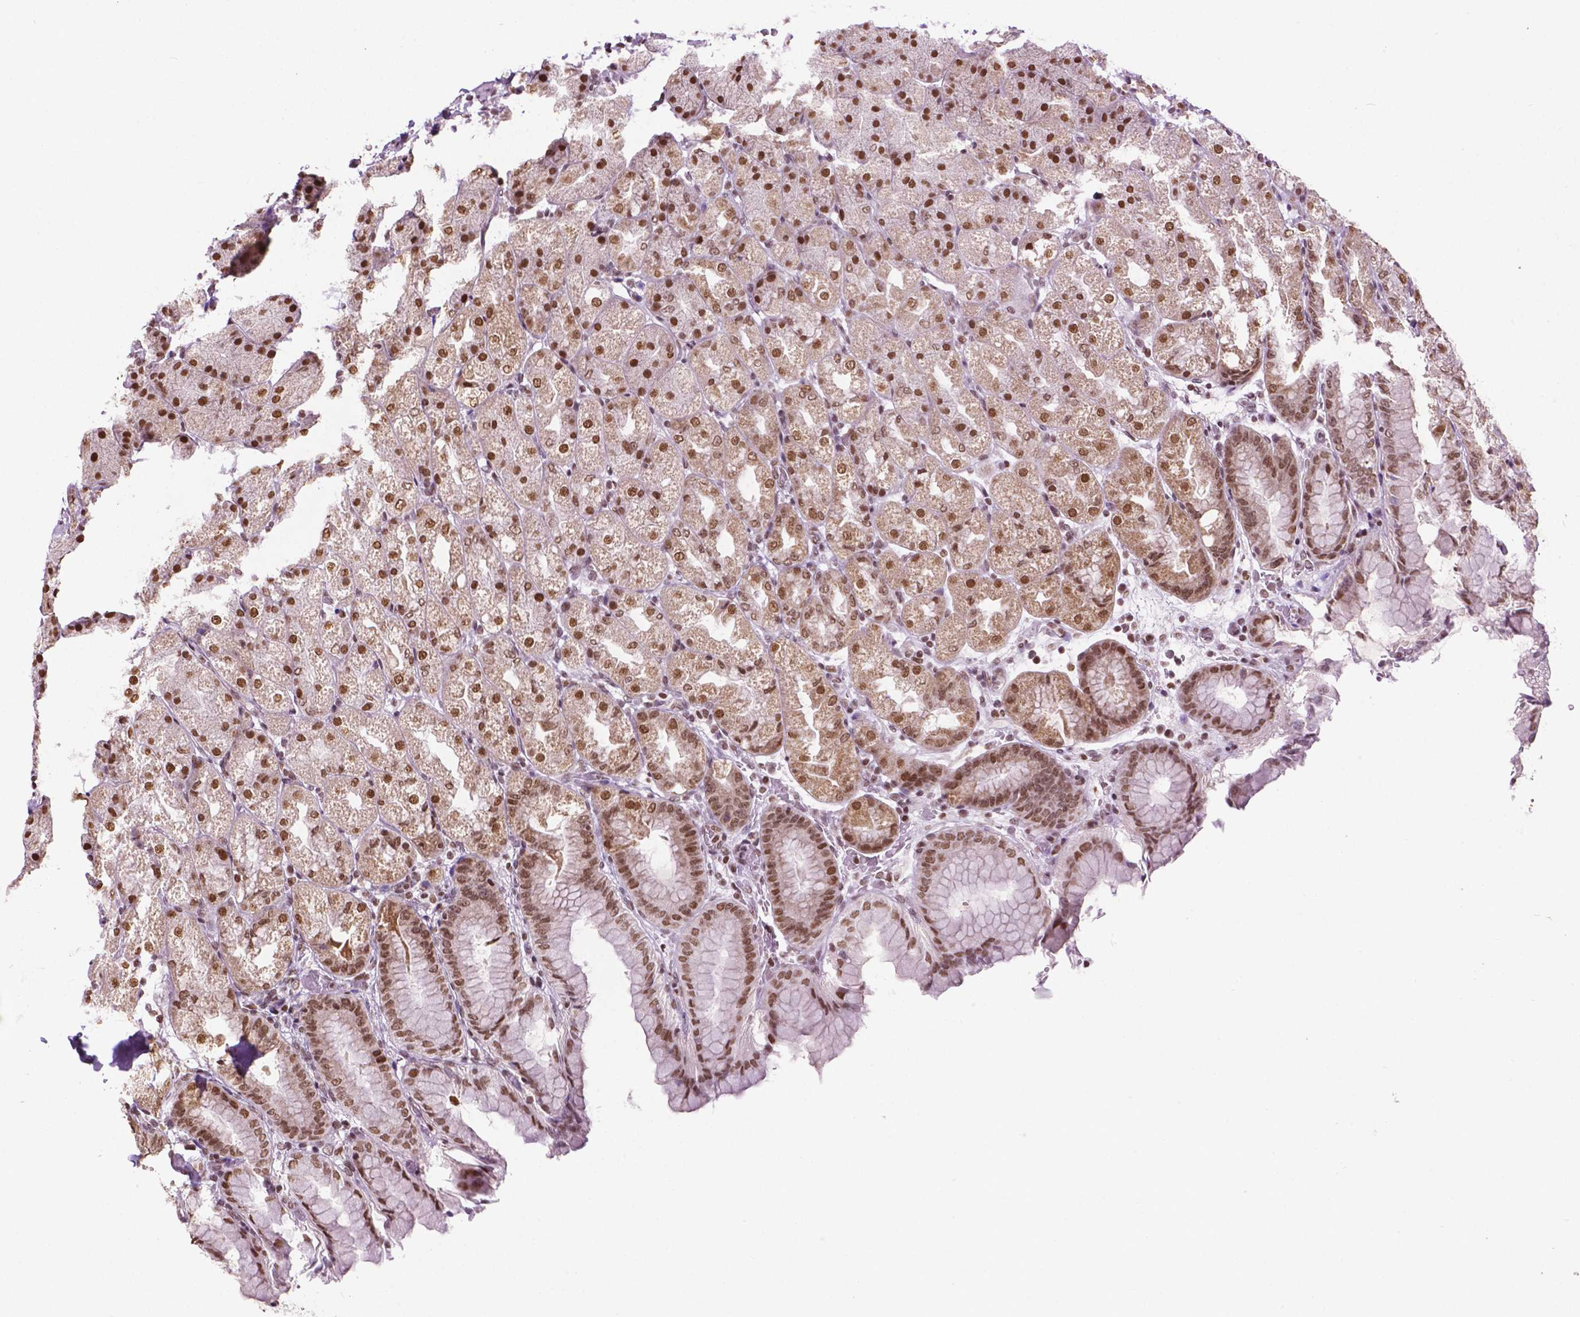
{"staining": {"intensity": "moderate", "quantity": ">75%", "location": "cytoplasmic/membranous,nuclear"}, "tissue": "stomach", "cell_type": "Glandular cells", "image_type": "normal", "snomed": [{"axis": "morphology", "description": "Normal tissue, NOS"}, {"axis": "topography", "description": "Stomach, upper"}, {"axis": "topography", "description": "Stomach"}, {"axis": "topography", "description": "Stomach, lower"}], "caption": "This micrograph displays IHC staining of unremarkable stomach, with medium moderate cytoplasmic/membranous,nuclear positivity in about >75% of glandular cells.", "gene": "COL23A1", "patient": {"sex": "male", "age": 62}}